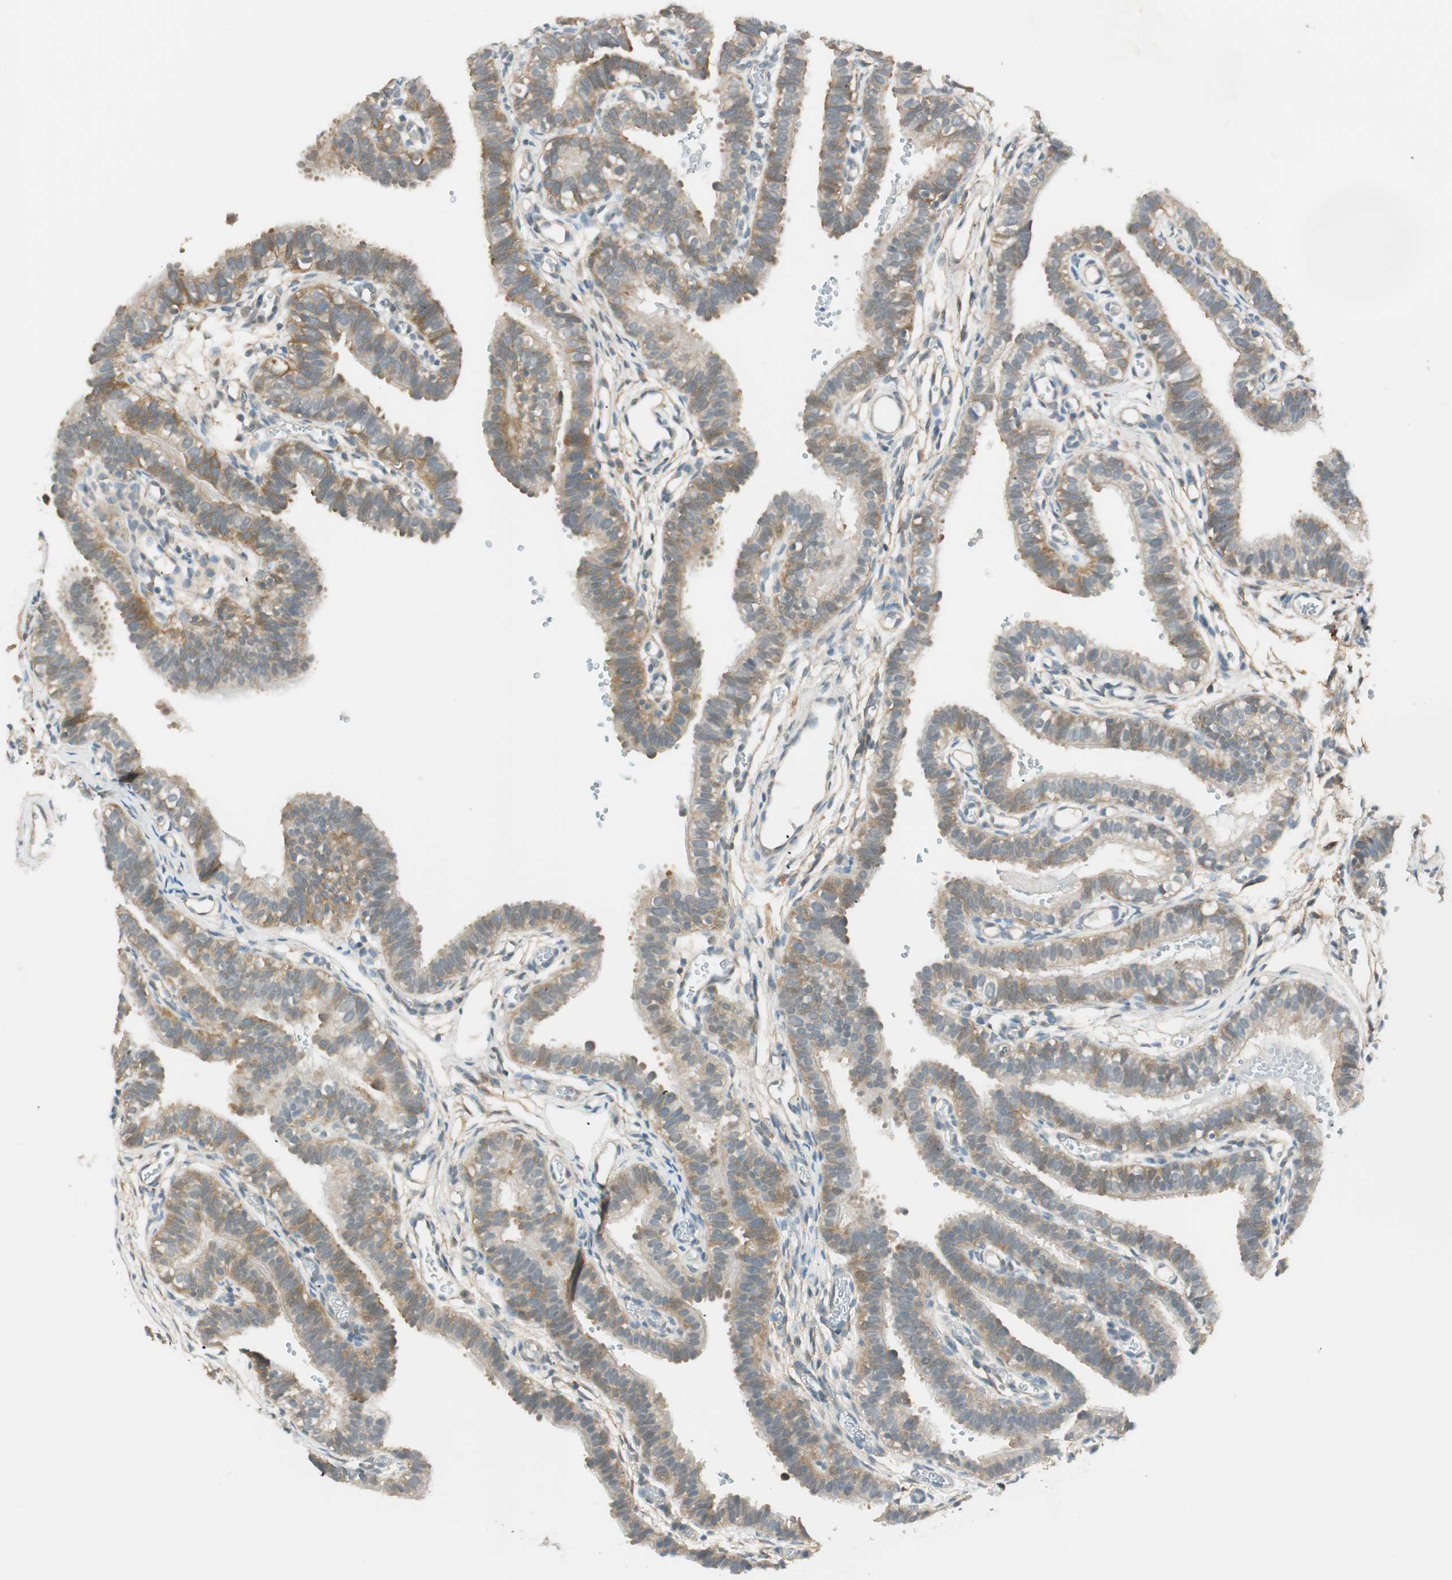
{"staining": {"intensity": "moderate", "quantity": ">75%", "location": "cytoplasmic/membranous"}, "tissue": "fallopian tube", "cell_type": "Glandular cells", "image_type": "normal", "snomed": [{"axis": "morphology", "description": "Normal tissue, NOS"}, {"axis": "topography", "description": "Fallopian tube"}, {"axis": "topography", "description": "Placenta"}], "caption": "Immunohistochemical staining of normal human fallopian tube demonstrates >75% levels of moderate cytoplasmic/membranous protein expression in approximately >75% of glandular cells.", "gene": "PSMD8", "patient": {"sex": "female", "age": 34}}